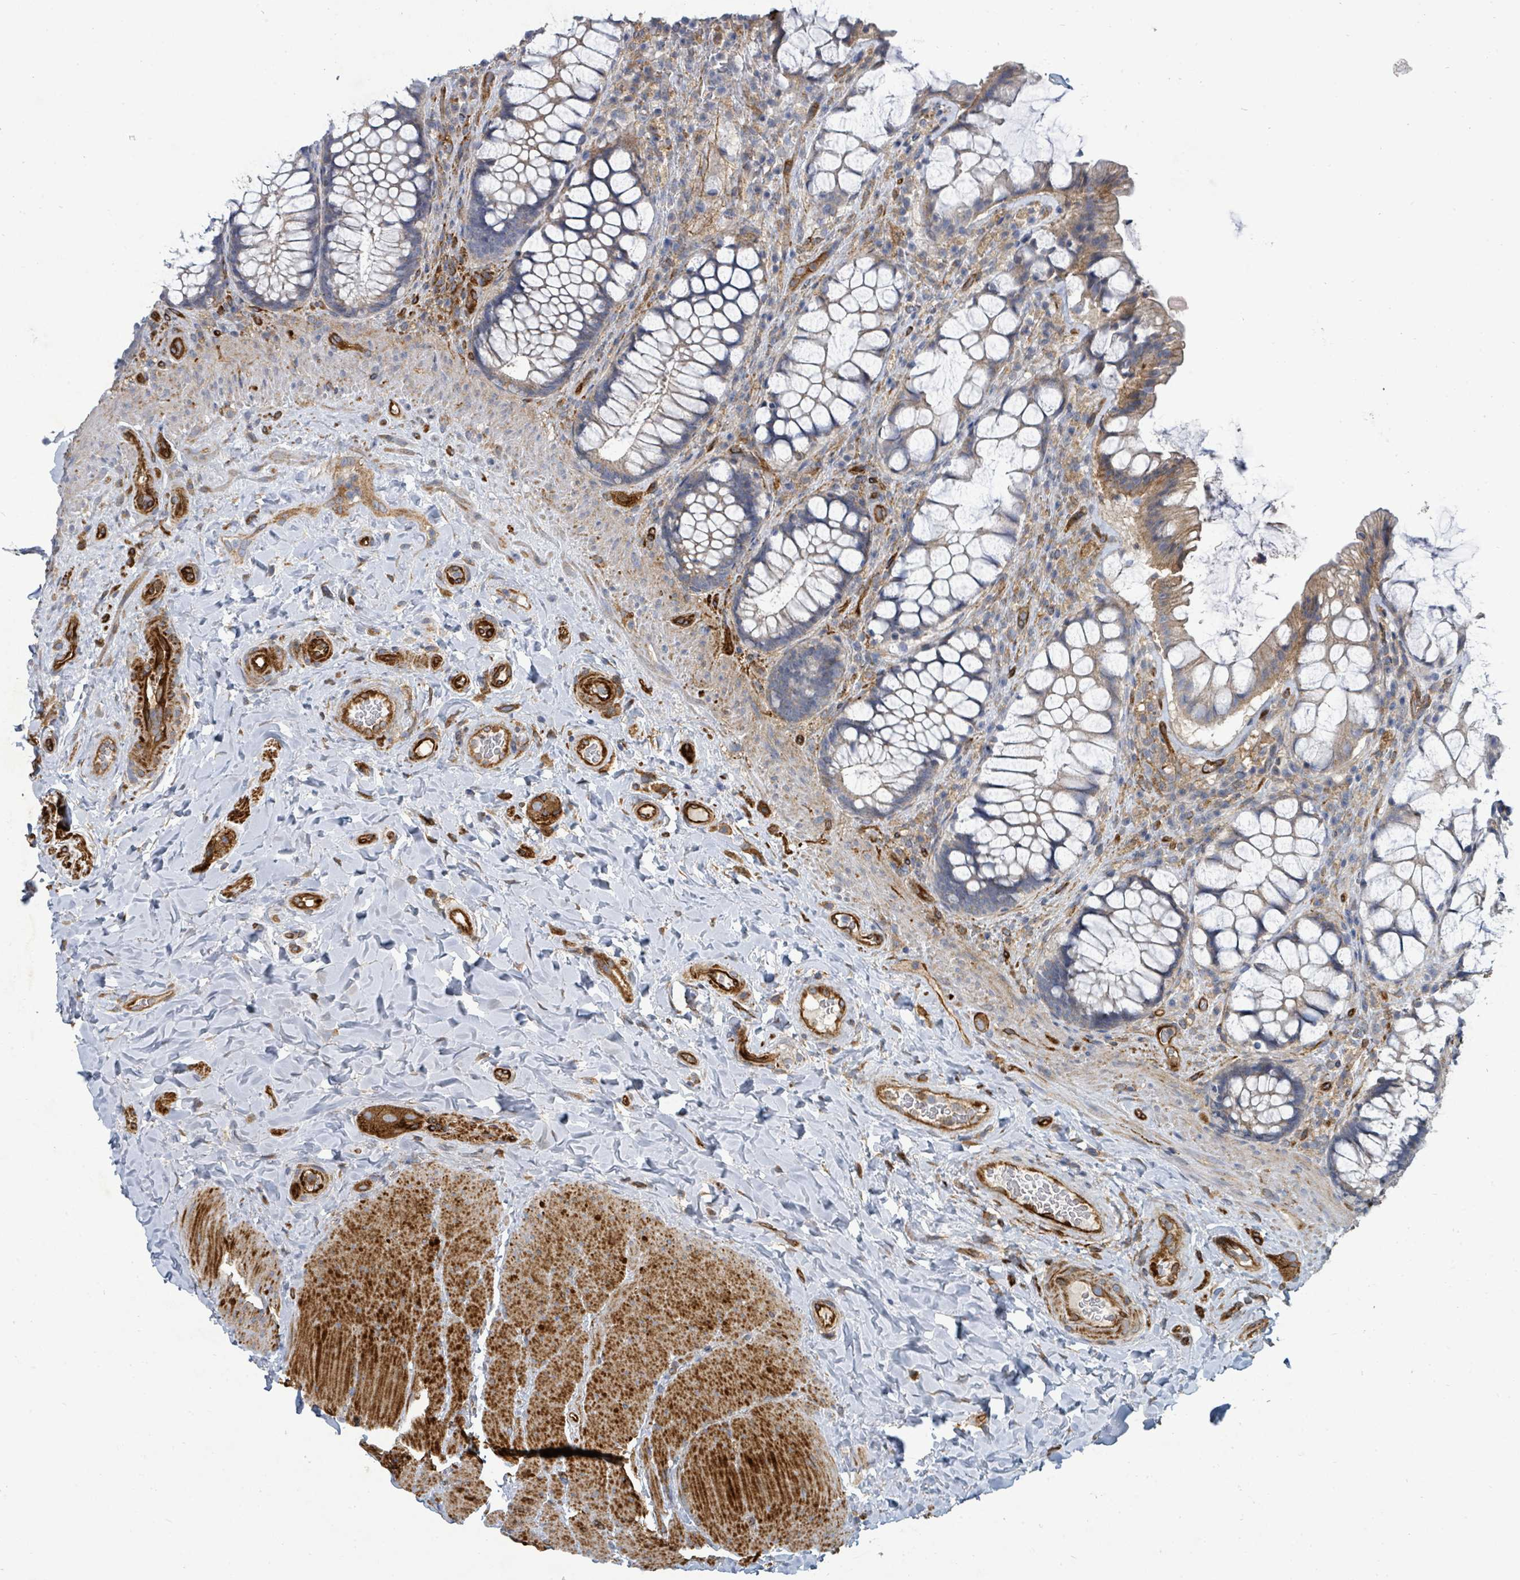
{"staining": {"intensity": "moderate", "quantity": "<25%", "location": "cytoplasmic/membranous"}, "tissue": "rectum", "cell_type": "Glandular cells", "image_type": "normal", "snomed": [{"axis": "morphology", "description": "Normal tissue, NOS"}, {"axis": "topography", "description": "Rectum"}], "caption": "This histopathology image shows unremarkable rectum stained with IHC to label a protein in brown. The cytoplasmic/membranous of glandular cells show moderate positivity for the protein. Nuclei are counter-stained blue.", "gene": "IFIT1", "patient": {"sex": "female", "age": 58}}